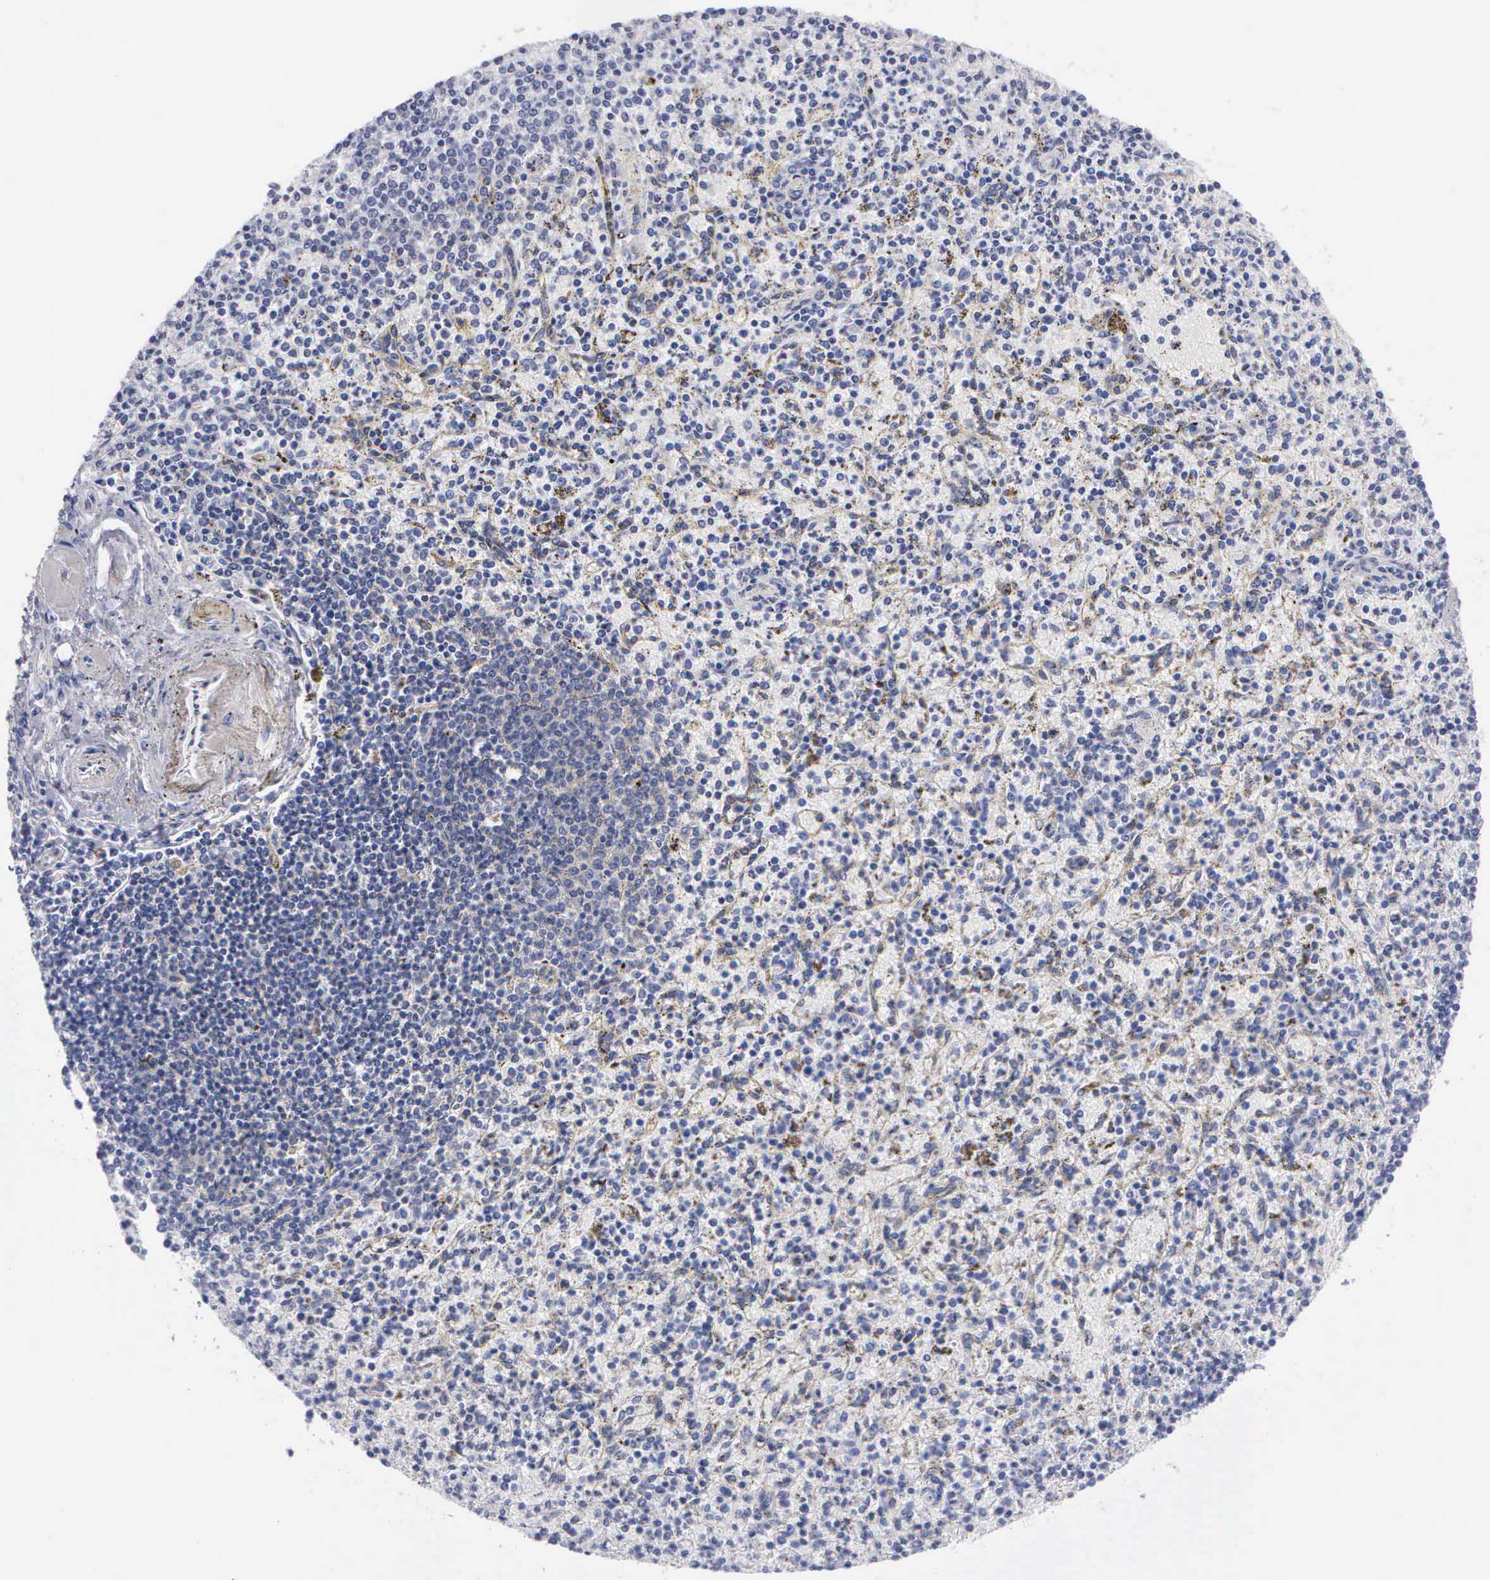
{"staining": {"intensity": "negative", "quantity": "none", "location": "none"}, "tissue": "spleen", "cell_type": "Cells in red pulp", "image_type": "normal", "snomed": [{"axis": "morphology", "description": "Normal tissue, NOS"}, {"axis": "topography", "description": "Spleen"}], "caption": "Cells in red pulp show no significant positivity in unremarkable spleen. (Immunohistochemistry (ihc), brightfield microscopy, high magnification).", "gene": "CTSL", "patient": {"sex": "male", "age": 72}}